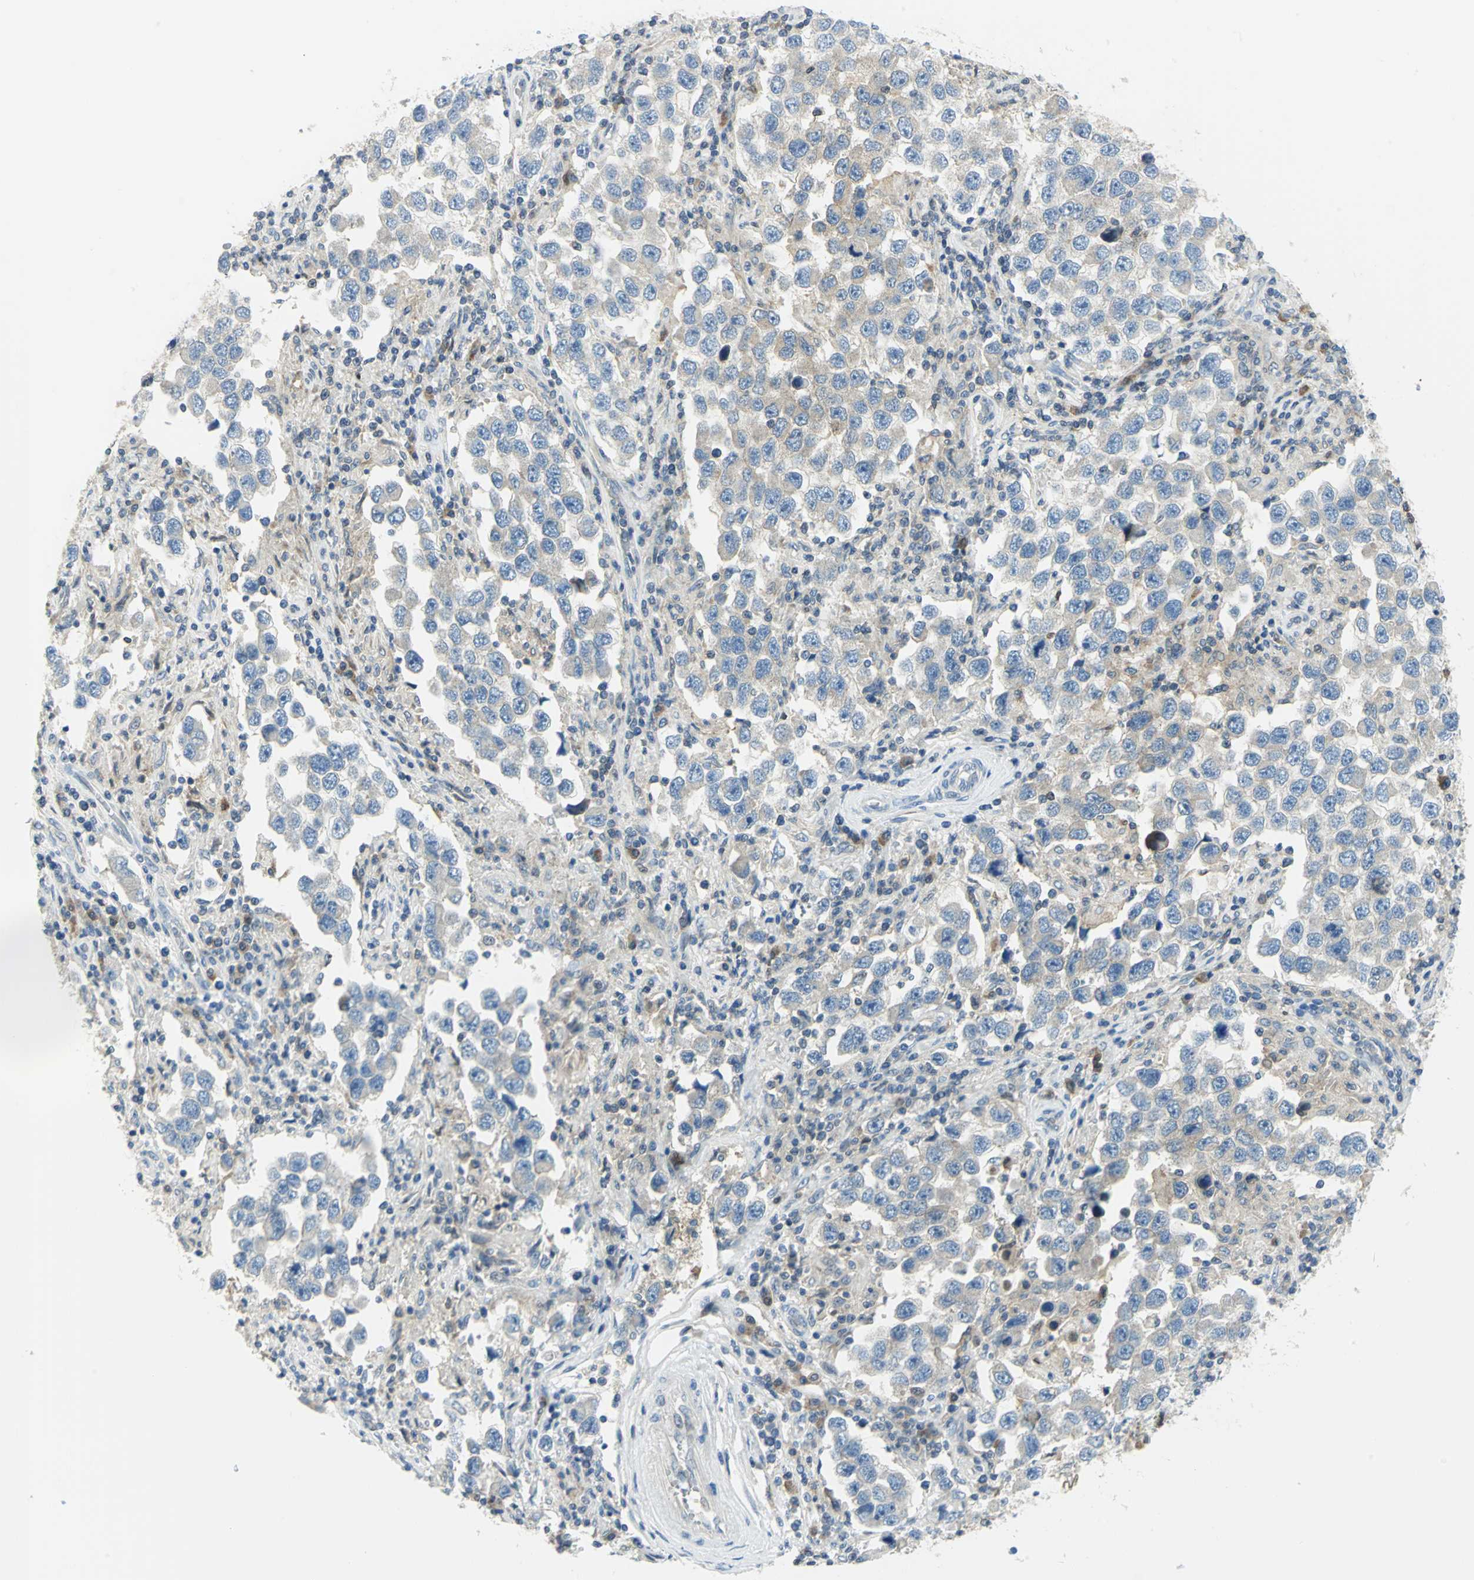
{"staining": {"intensity": "negative", "quantity": "none", "location": "none"}, "tissue": "testis cancer", "cell_type": "Tumor cells", "image_type": "cancer", "snomed": [{"axis": "morphology", "description": "Carcinoma, Embryonal, NOS"}, {"axis": "topography", "description": "Testis"}], "caption": "This micrograph is of testis cancer stained with immunohistochemistry to label a protein in brown with the nuclei are counter-stained blue. There is no staining in tumor cells.", "gene": "ALDOA", "patient": {"sex": "male", "age": 21}}